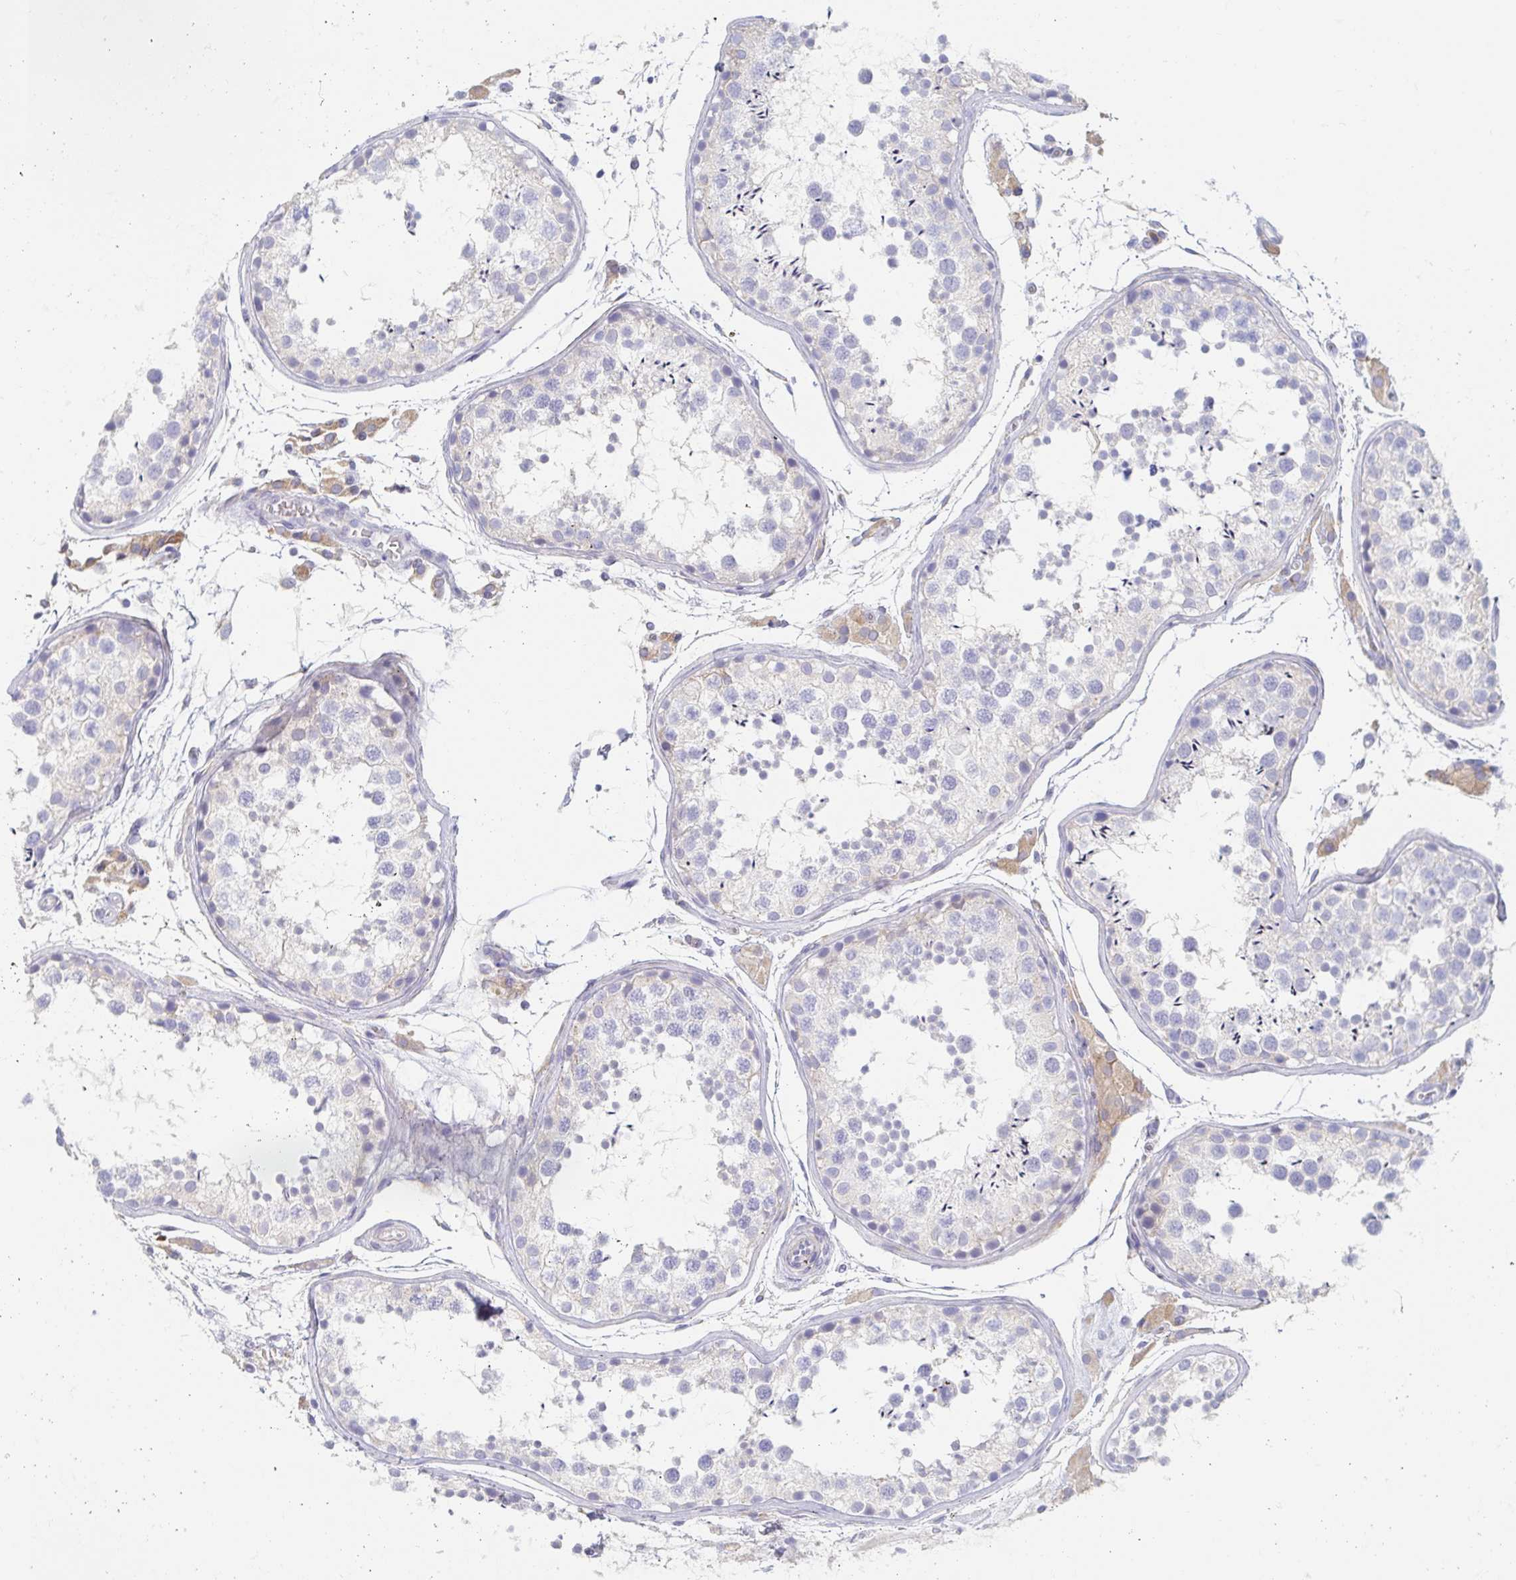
{"staining": {"intensity": "negative", "quantity": "none", "location": "none"}, "tissue": "testis", "cell_type": "Cells in seminiferous ducts", "image_type": "normal", "snomed": [{"axis": "morphology", "description": "Normal tissue, NOS"}, {"axis": "topography", "description": "Testis"}], "caption": "A micrograph of testis stained for a protein displays no brown staining in cells in seminiferous ducts.", "gene": "MYLK2", "patient": {"sex": "male", "age": 29}}